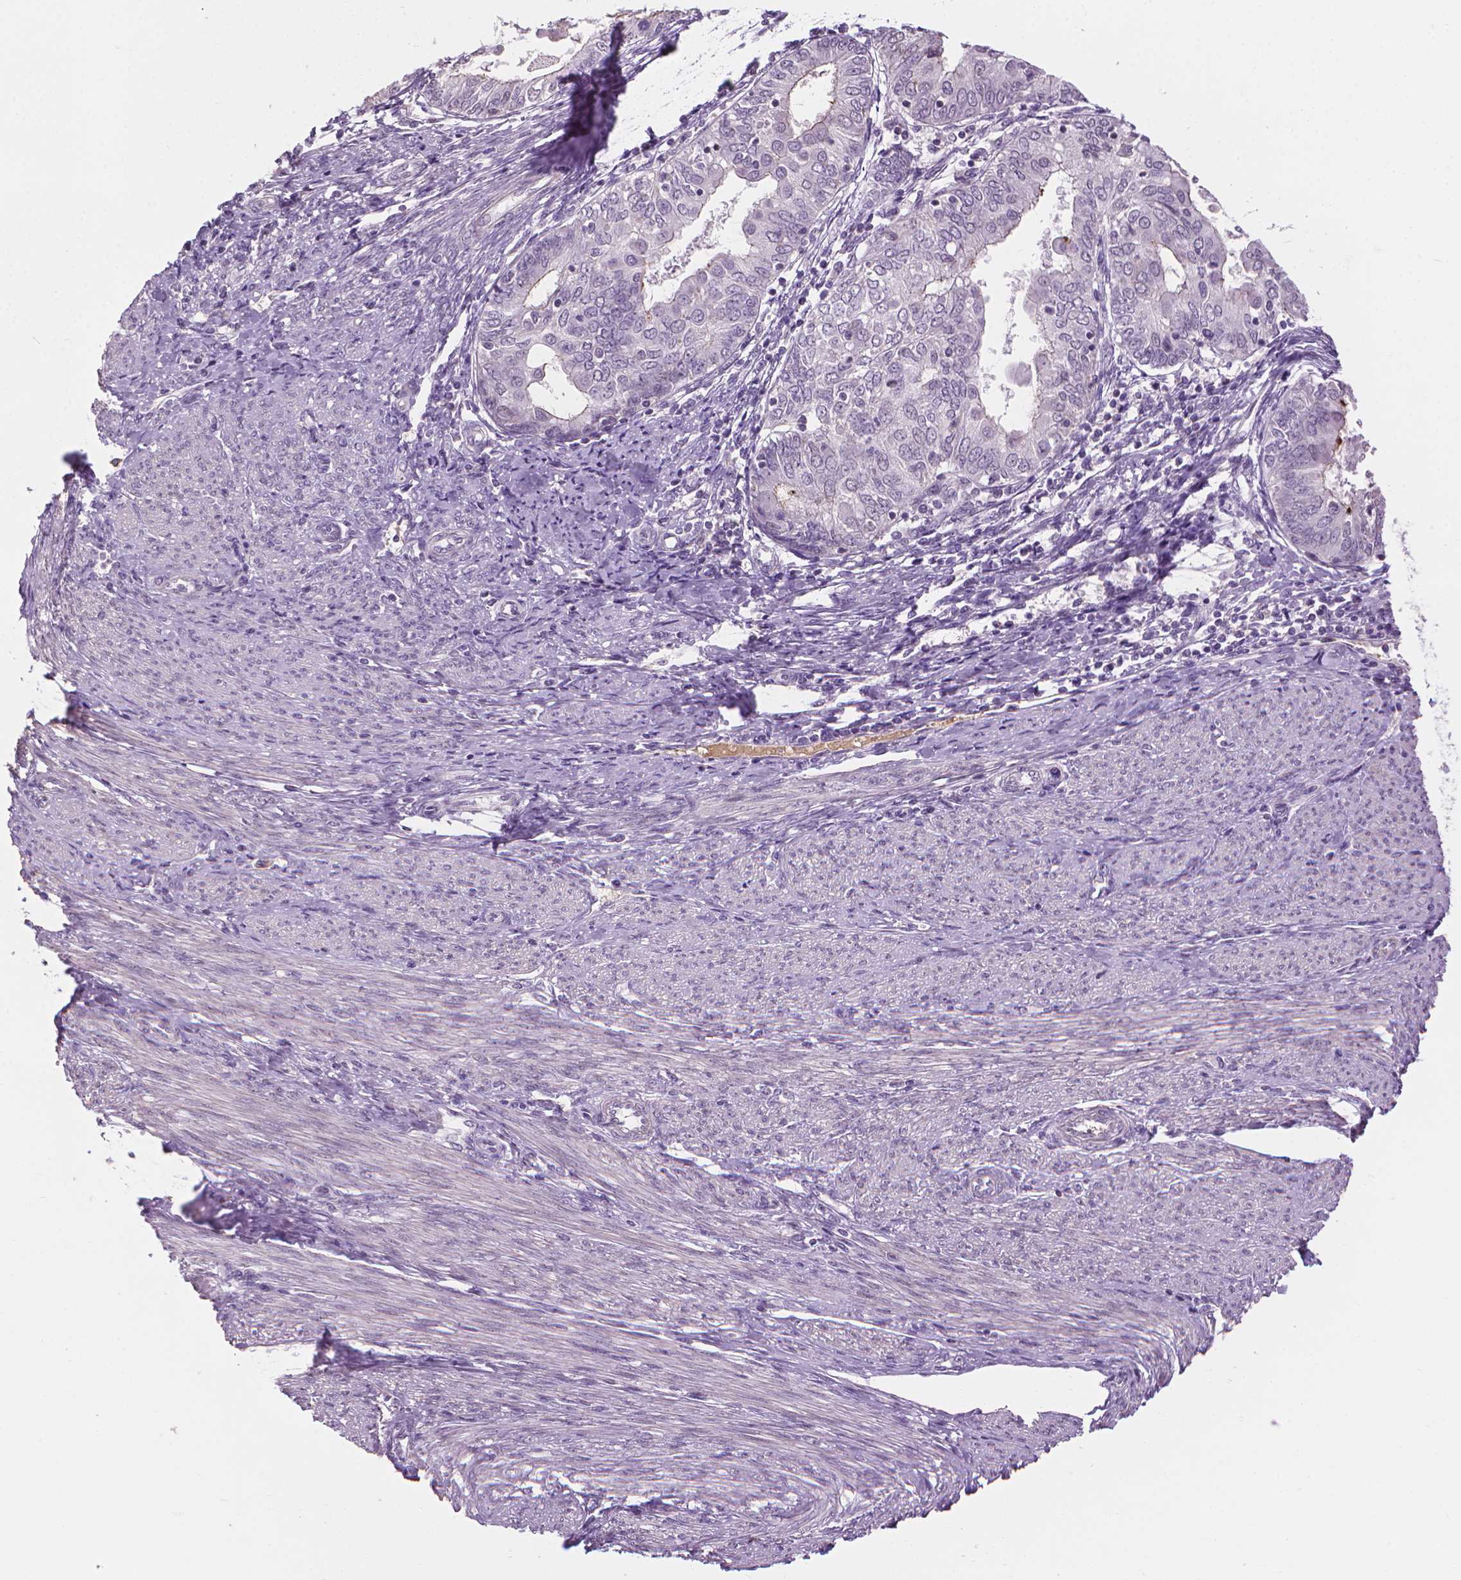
{"staining": {"intensity": "negative", "quantity": "none", "location": "none"}, "tissue": "endometrial cancer", "cell_type": "Tumor cells", "image_type": "cancer", "snomed": [{"axis": "morphology", "description": "Adenocarcinoma, NOS"}, {"axis": "topography", "description": "Endometrium"}], "caption": "Image shows no protein expression in tumor cells of endometrial cancer (adenocarcinoma) tissue.", "gene": "SAXO2", "patient": {"sex": "female", "age": 68}}